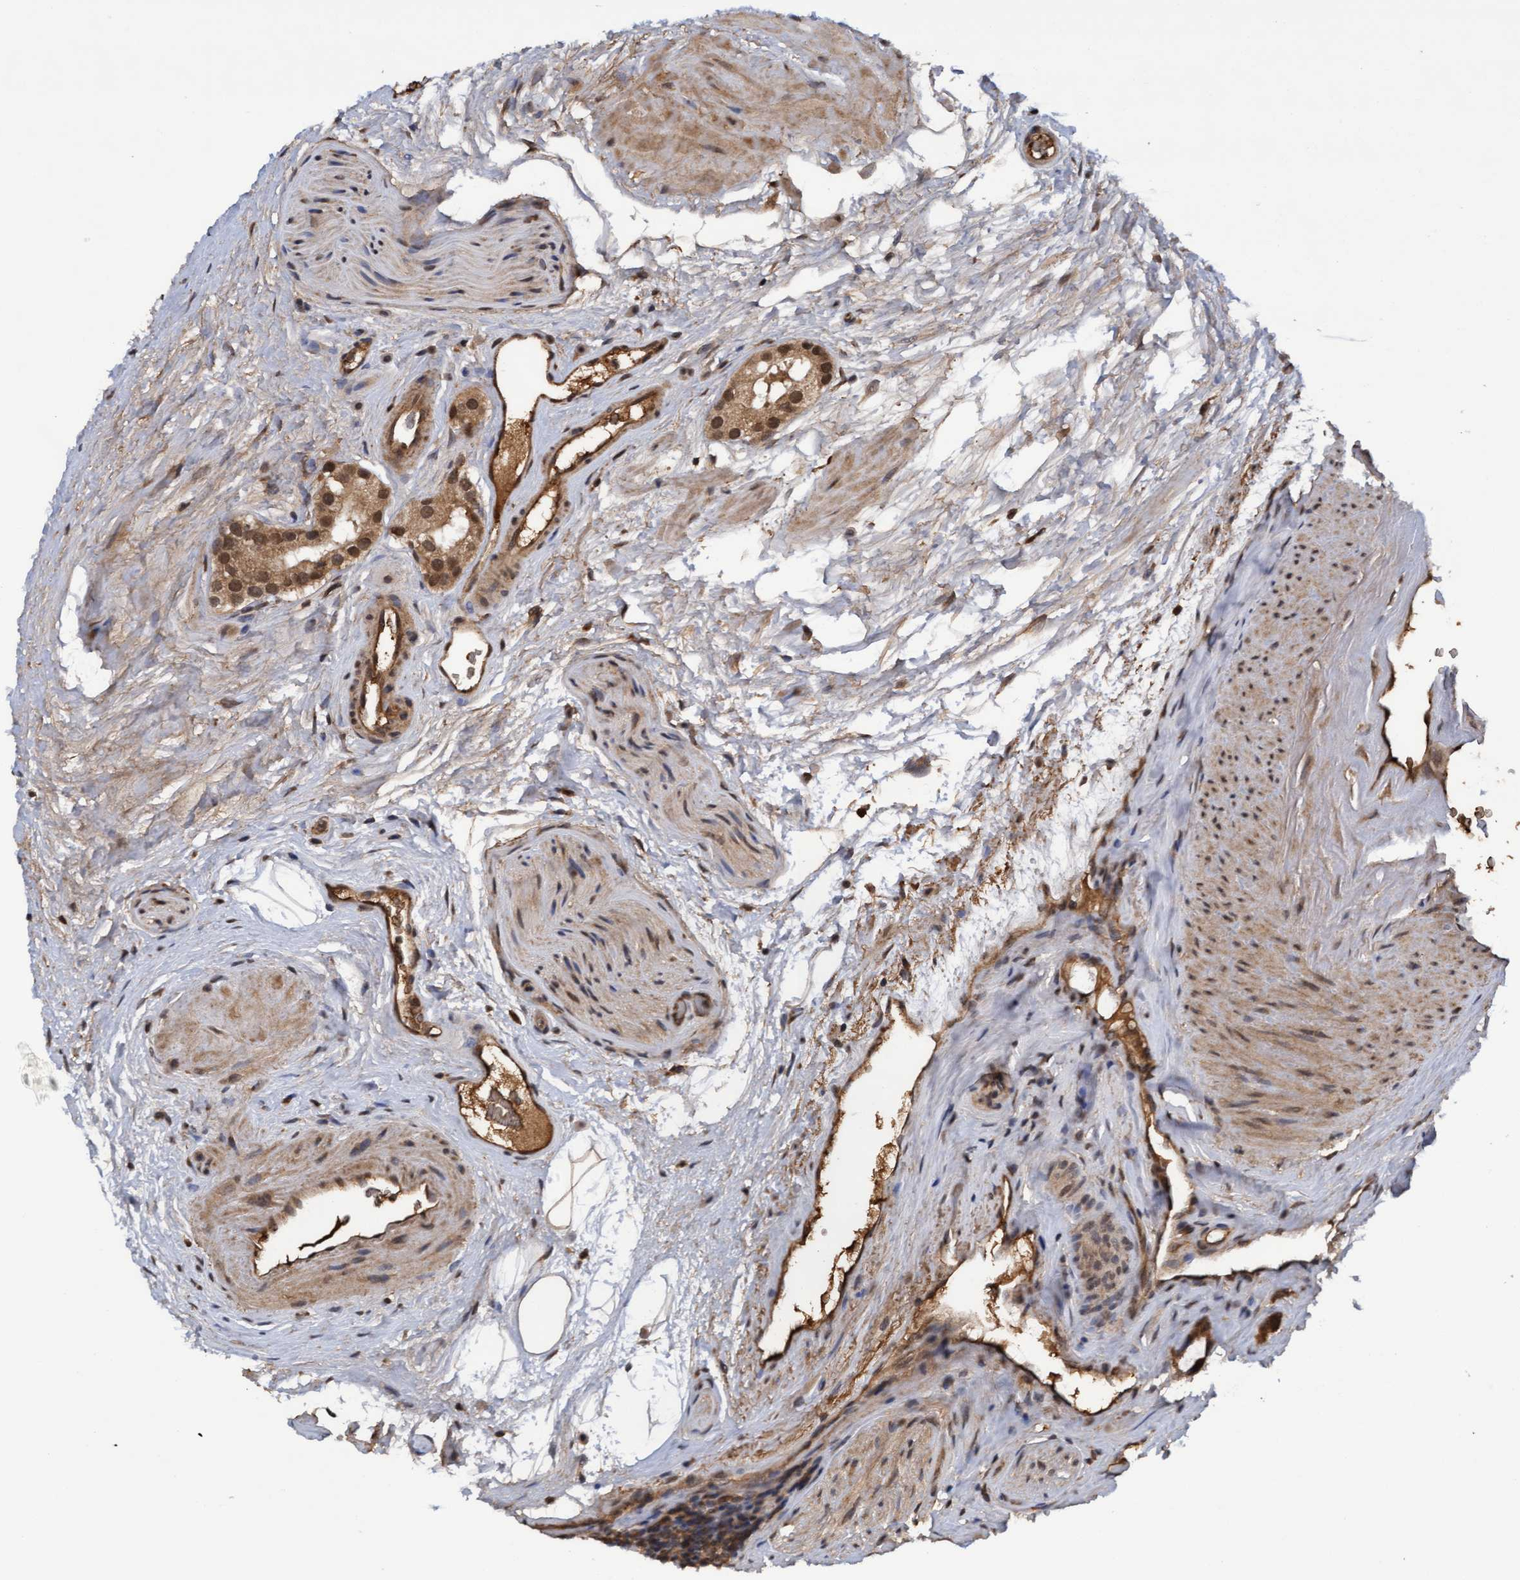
{"staining": {"intensity": "moderate", "quantity": ">75%", "location": "cytoplasmic/membranous,nuclear"}, "tissue": "prostate cancer", "cell_type": "Tumor cells", "image_type": "cancer", "snomed": [{"axis": "morphology", "description": "Adenocarcinoma, High grade"}, {"axis": "topography", "description": "Prostate"}], "caption": "This histopathology image displays prostate high-grade adenocarcinoma stained with IHC to label a protein in brown. The cytoplasmic/membranous and nuclear of tumor cells show moderate positivity for the protein. Nuclei are counter-stained blue.", "gene": "WASF1", "patient": {"sex": "male", "age": 63}}